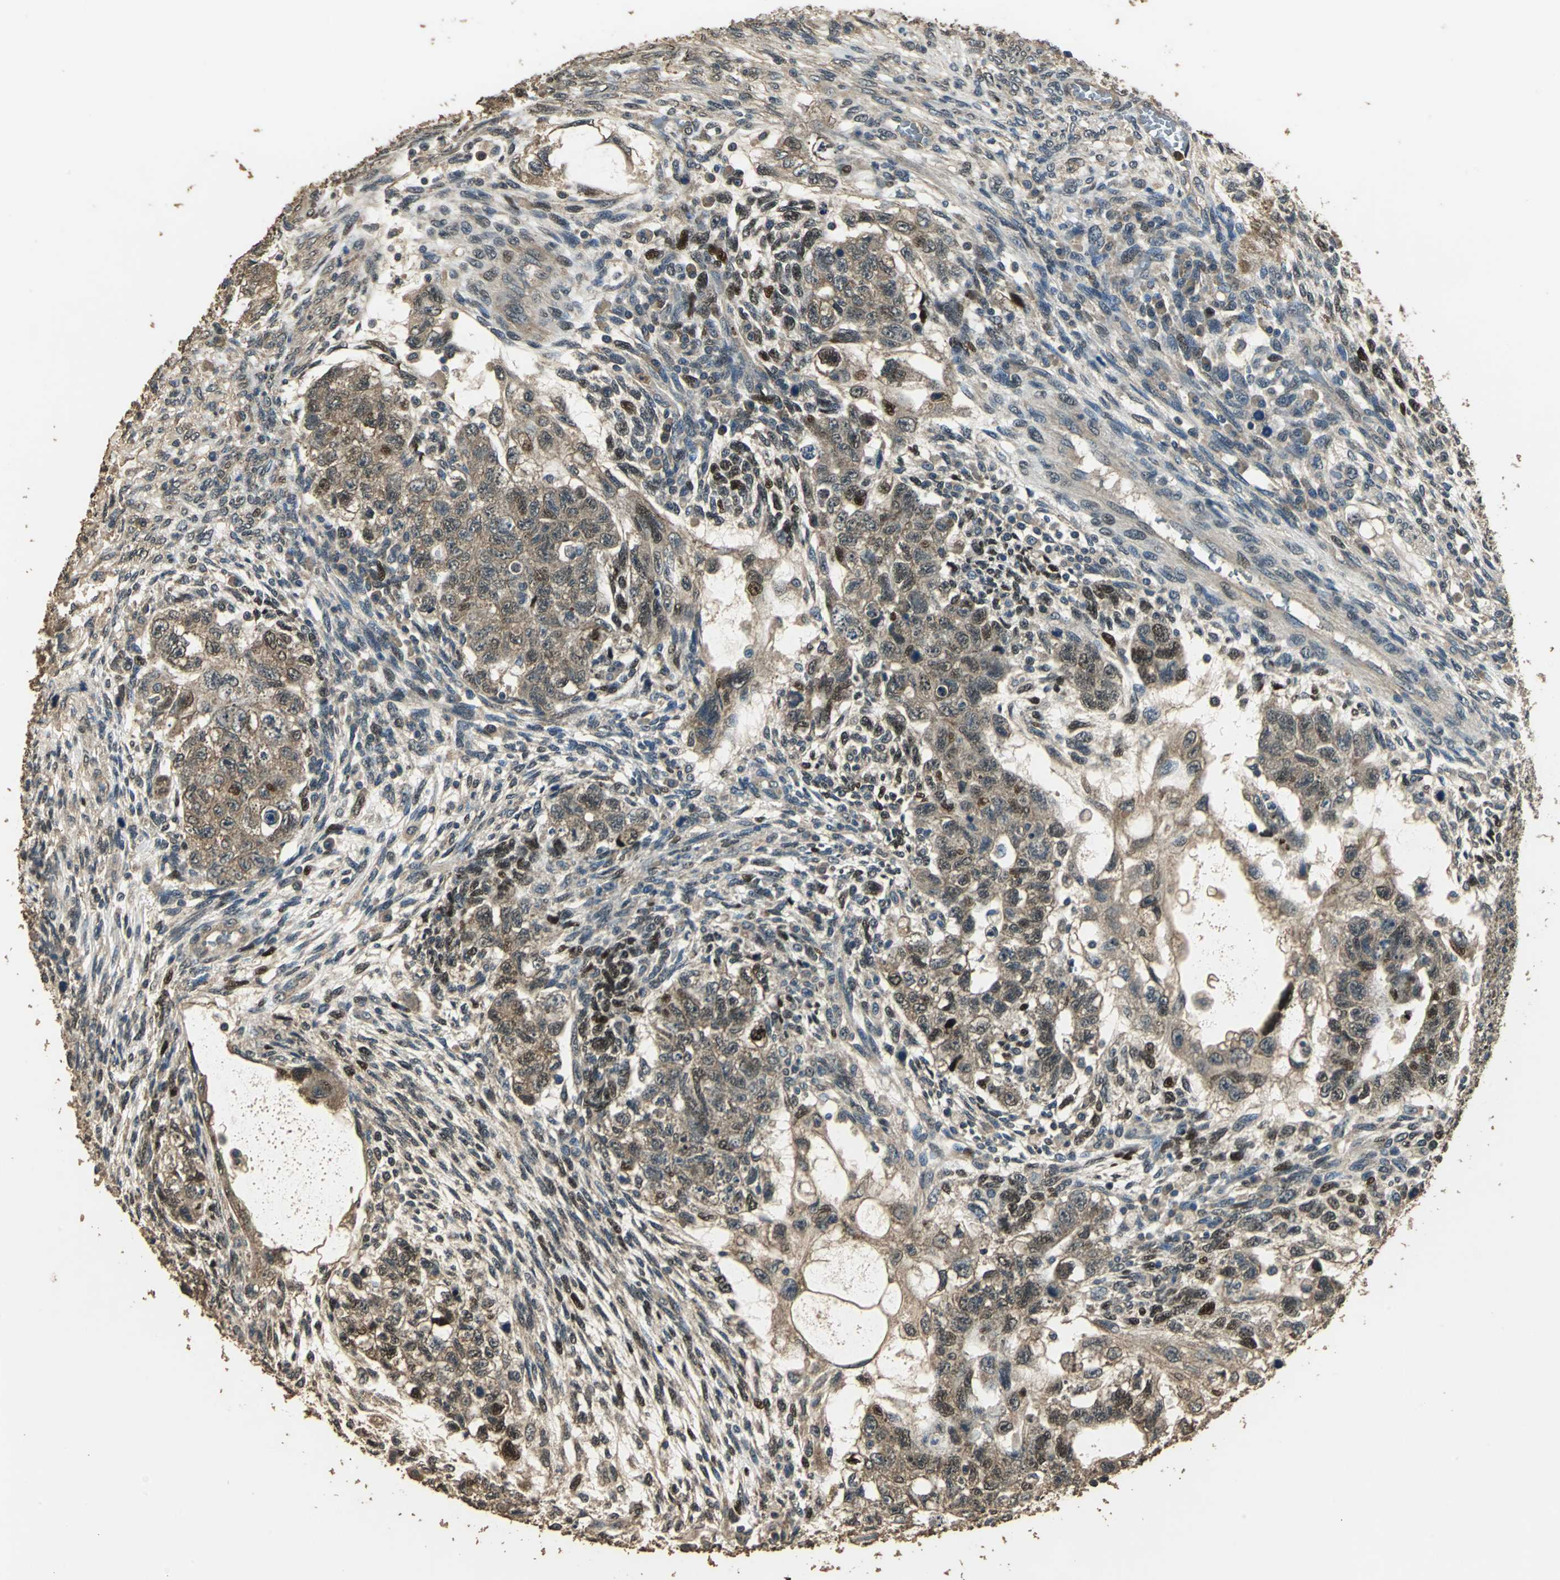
{"staining": {"intensity": "moderate", "quantity": ">75%", "location": "cytoplasmic/membranous,nuclear"}, "tissue": "testis cancer", "cell_type": "Tumor cells", "image_type": "cancer", "snomed": [{"axis": "morphology", "description": "Normal tissue, NOS"}, {"axis": "morphology", "description": "Carcinoma, Embryonal, NOS"}, {"axis": "topography", "description": "Testis"}], "caption": "Brown immunohistochemical staining in human embryonal carcinoma (testis) demonstrates moderate cytoplasmic/membranous and nuclear positivity in about >75% of tumor cells. (Brightfield microscopy of DAB IHC at high magnification).", "gene": "TMPRSS4", "patient": {"sex": "male", "age": 36}}